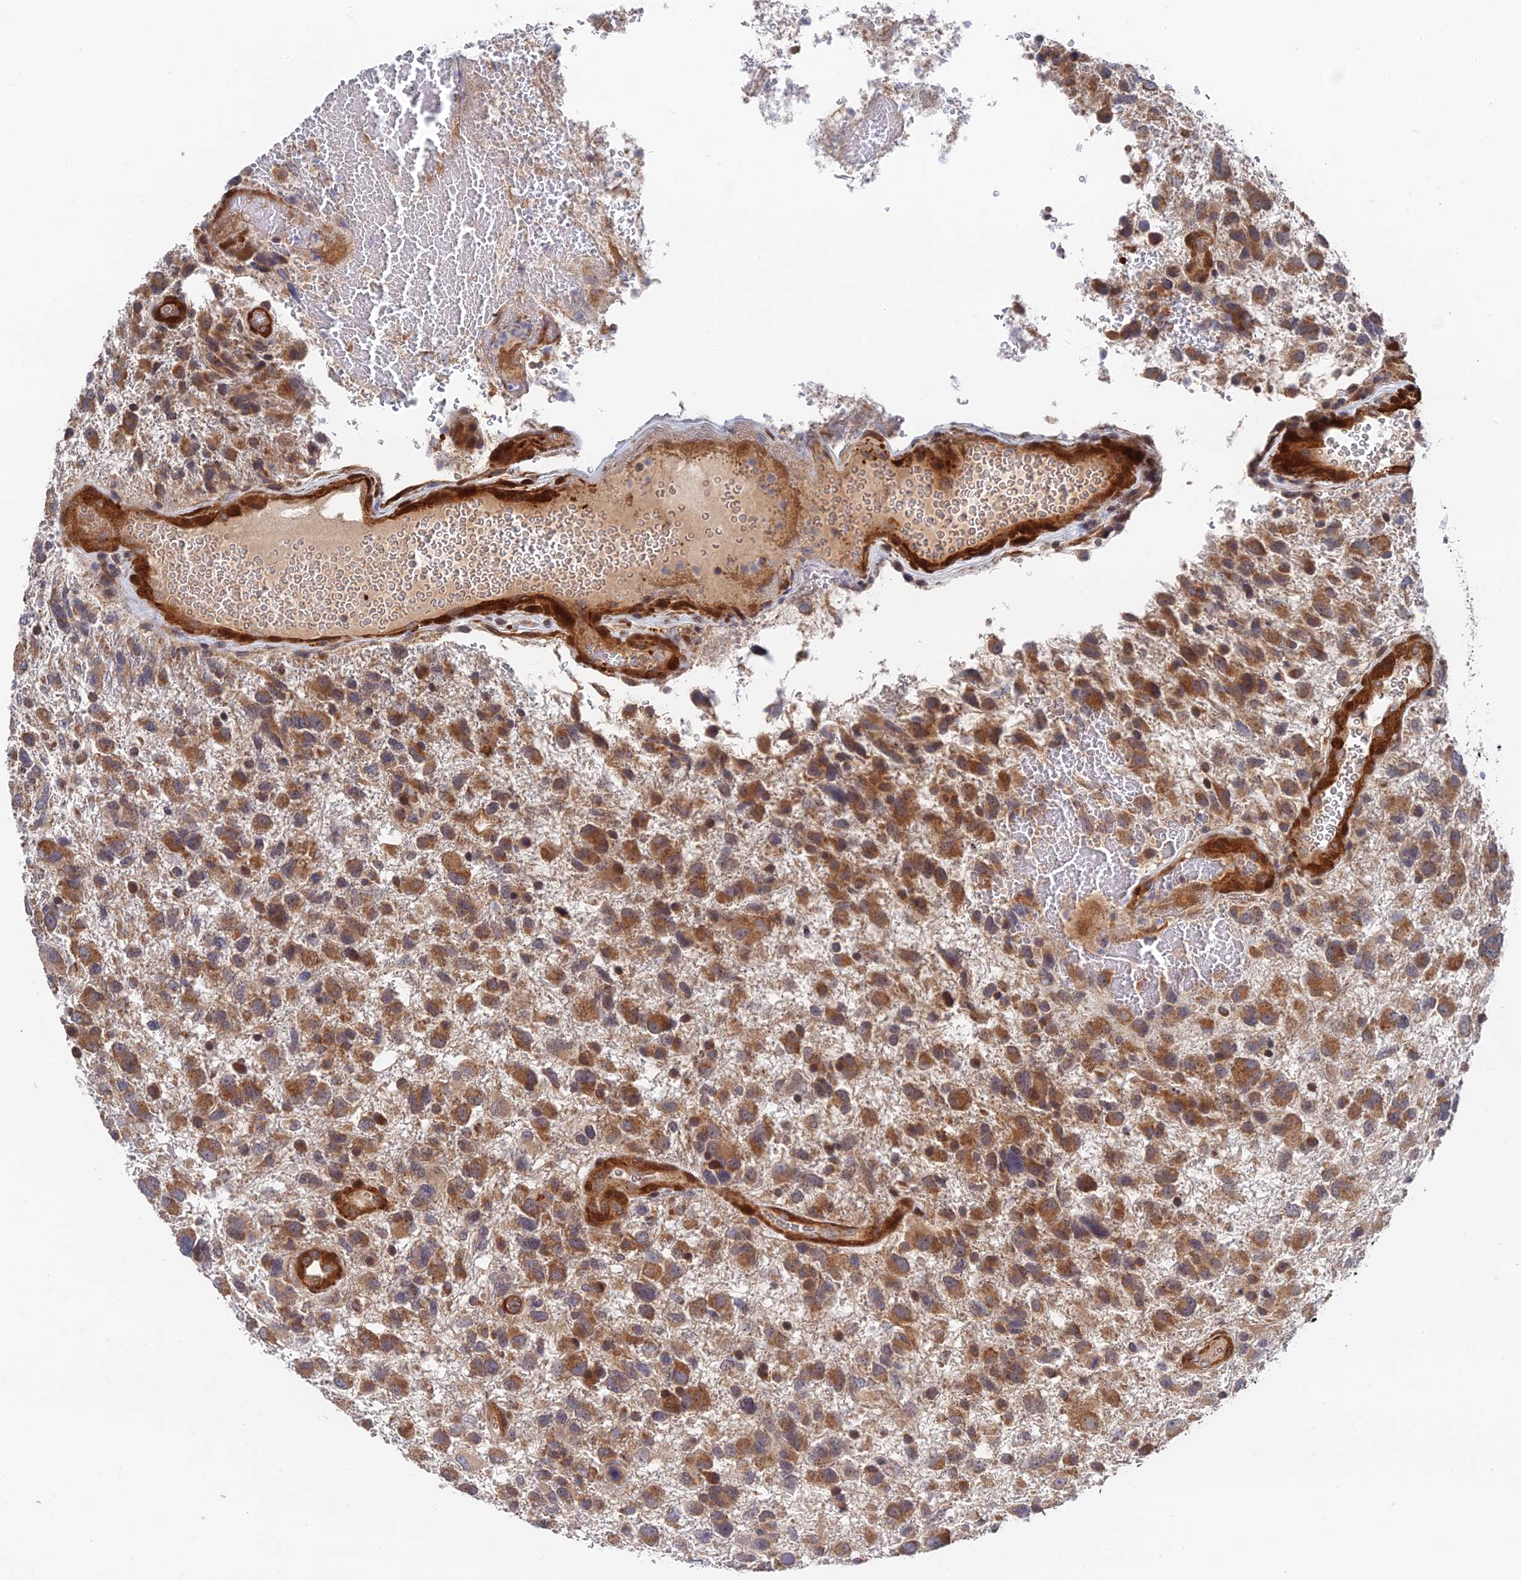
{"staining": {"intensity": "moderate", "quantity": ">75%", "location": "cytoplasmic/membranous"}, "tissue": "glioma", "cell_type": "Tumor cells", "image_type": "cancer", "snomed": [{"axis": "morphology", "description": "Glioma, malignant, High grade"}, {"axis": "topography", "description": "Brain"}], "caption": "Immunohistochemistry micrograph of glioma stained for a protein (brown), which shows medium levels of moderate cytoplasmic/membranous positivity in about >75% of tumor cells.", "gene": "ZNF320", "patient": {"sex": "male", "age": 61}}